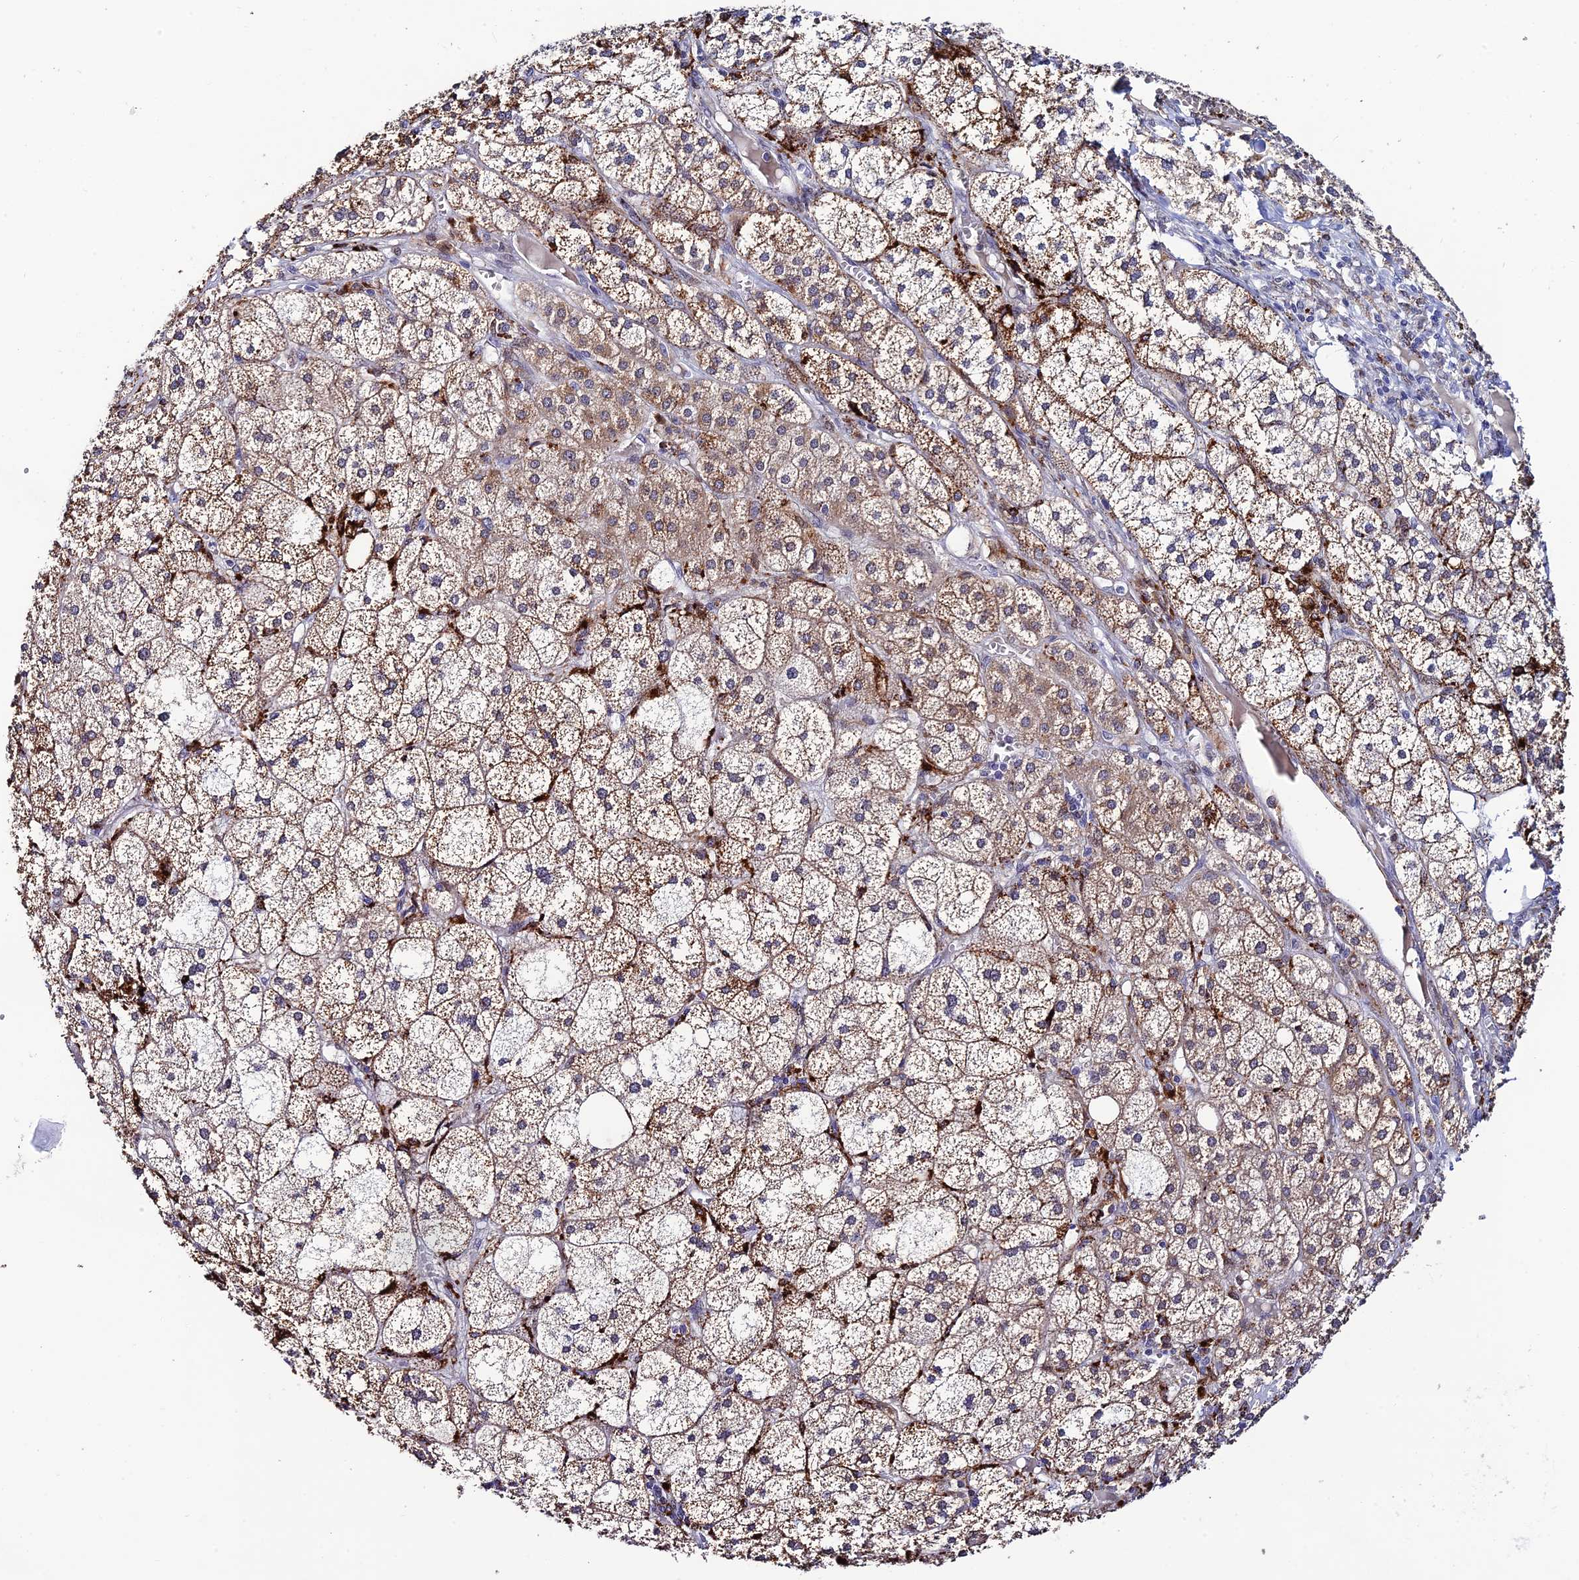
{"staining": {"intensity": "moderate", "quantity": ">75%", "location": "cytoplasmic/membranous"}, "tissue": "adrenal gland", "cell_type": "Glandular cells", "image_type": "normal", "snomed": [{"axis": "morphology", "description": "Normal tissue, NOS"}, {"axis": "topography", "description": "Adrenal gland"}], "caption": "This photomicrograph reveals normal adrenal gland stained with immunohistochemistry to label a protein in brown. The cytoplasmic/membranous of glandular cells show moderate positivity for the protein. Nuclei are counter-stained blue.", "gene": "HIC1", "patient": {"sex": "female", "age": 61}}